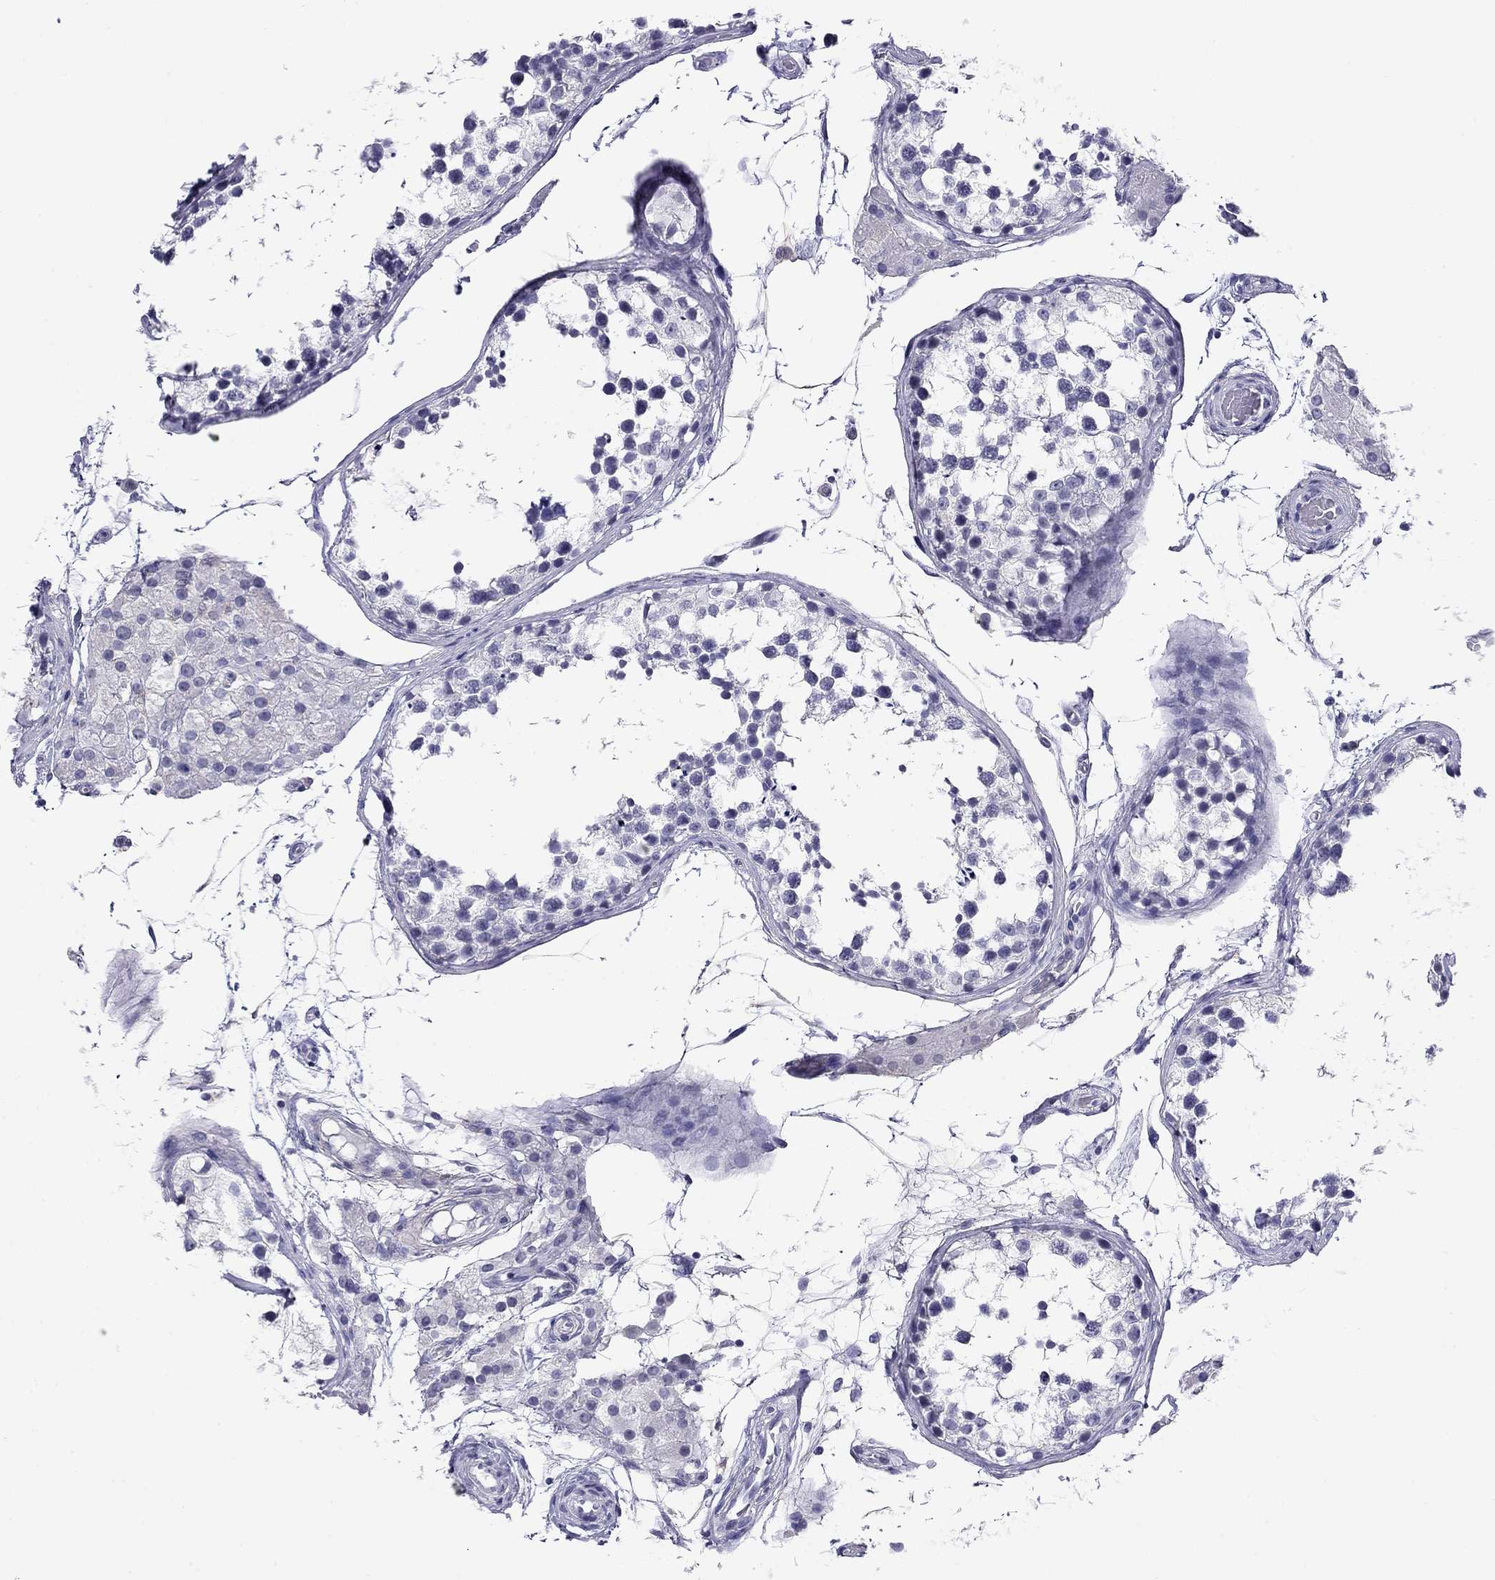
{"staining": {"intensity": "negative", "quantity": "none", "location": "none"}, "tissue": "testis", "cell_type": "Cells in seminiferous ducts", "image_type": "normal", "snomed": [{"axis": "morphology", "description": "Normal tissue, NOS"}, {"axis": "morphology", "description": "Seminoma, NOS"}, {"axis": "topography", "description": "Testis"}], "caption": "IHC photomicrograph of normal testis stained for a protein (brown), which demonstrates no positivity in cells in seminiferous ducts.", "gene": "MYMX", "patient": {"sex": "male", "age": 65}}